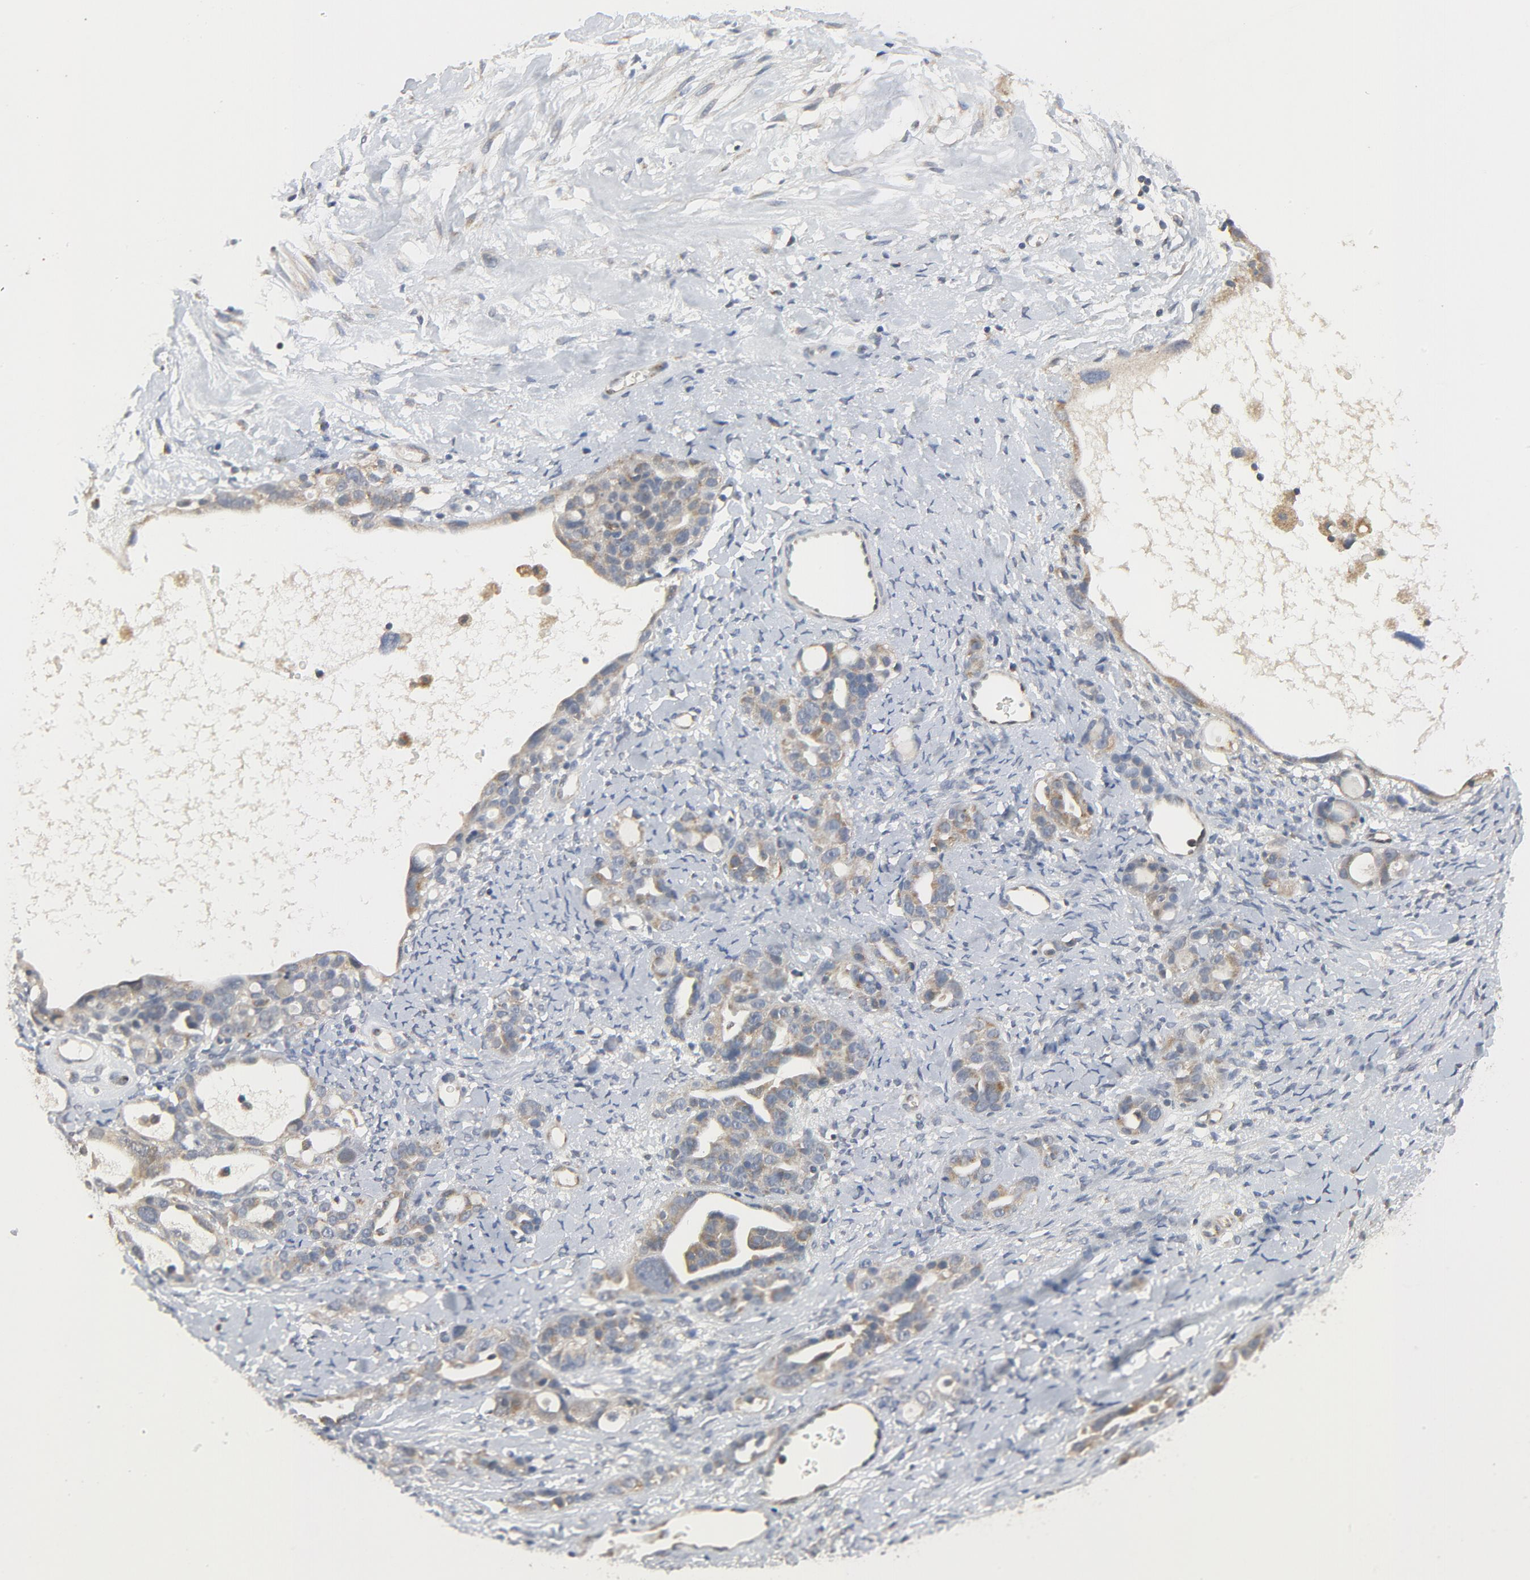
{"staining": {"intensity": "moderate", "quantity": ">75%", "location": "cytoplasmic/membranous"}, "tissue": "ovarian cancer", "cell_type": "Tumor cells", "image_type": "cancer", "snomed": [{"axis": "morphology", "description": "Cystadenocarcinoma, serous, NOS"}, {"axis": "topography", "description": "Ovary"}], "caption": "IHC photomicrograph of neoplastic tissue: ovarian serous cystadenocarcinoma stained using IHC demonstrates medium levels of moderate protein expression localized specifically in the cytoplasmic/membranous of tumor cells, appearing as a cytoplasmic/membranous brown color.", "gene": "C14orf119", "patient": {"sex": "female", "age": 66}}